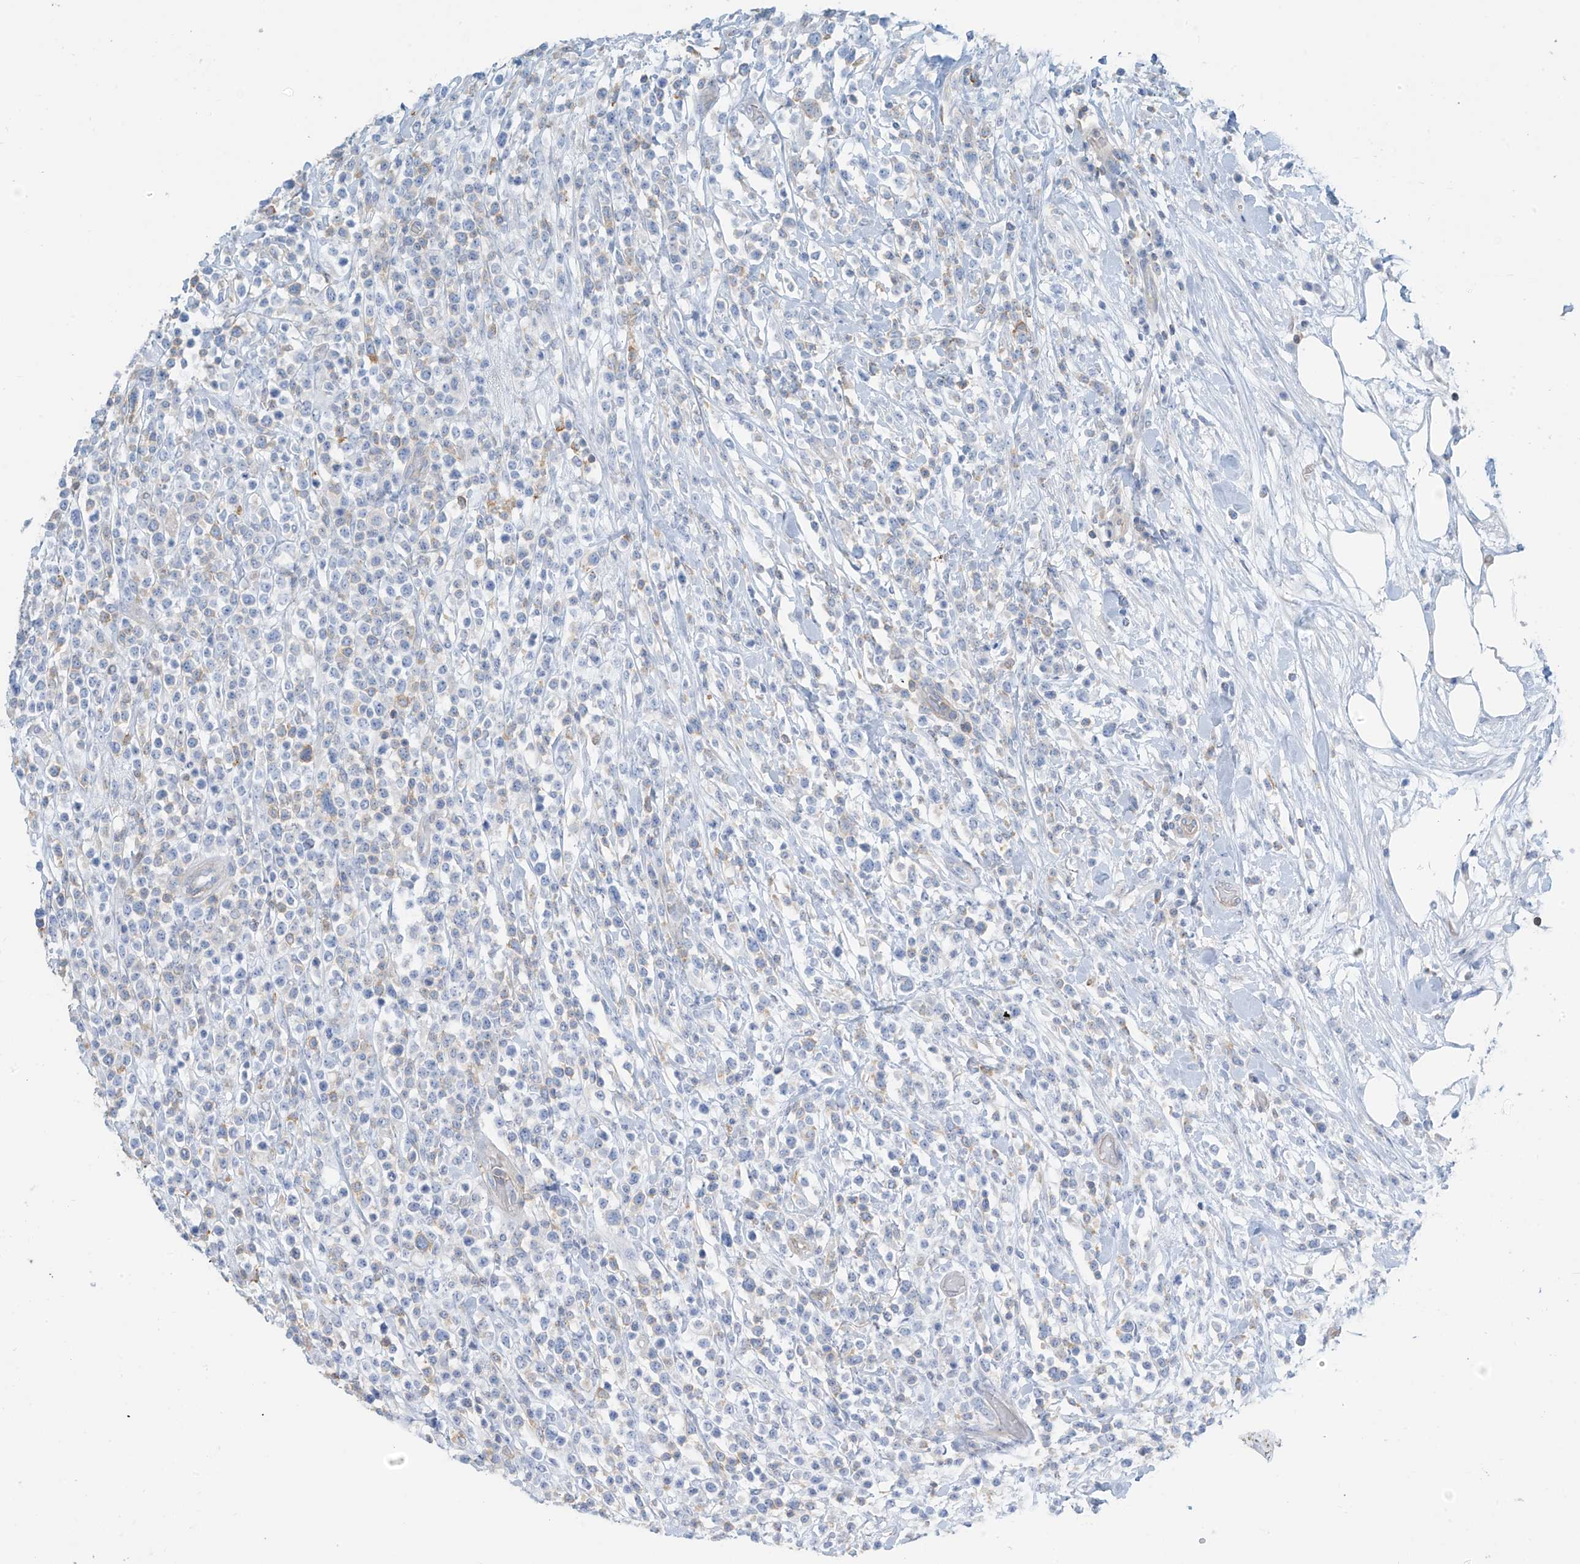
{"staining": {"intensity": "negative", "quantity": "none", "location": "none"}, "tissue": "lymphoma", "cell_type": "Tumor cells", "image_type": "cancer", "snomed": [{"axis": "morphology", "description": "Malignant lymphoma, non-Hodgkin's type, High grade"}, {"axis": "topography", "description": "Colon"}], "caption": "An image of human malignant lymphoma, non-Hodgkin's type (high-grade) is negative for staining in tumor cells.", "gene": "ZNF846", "patient": {"sex": "female", "age": 53}}